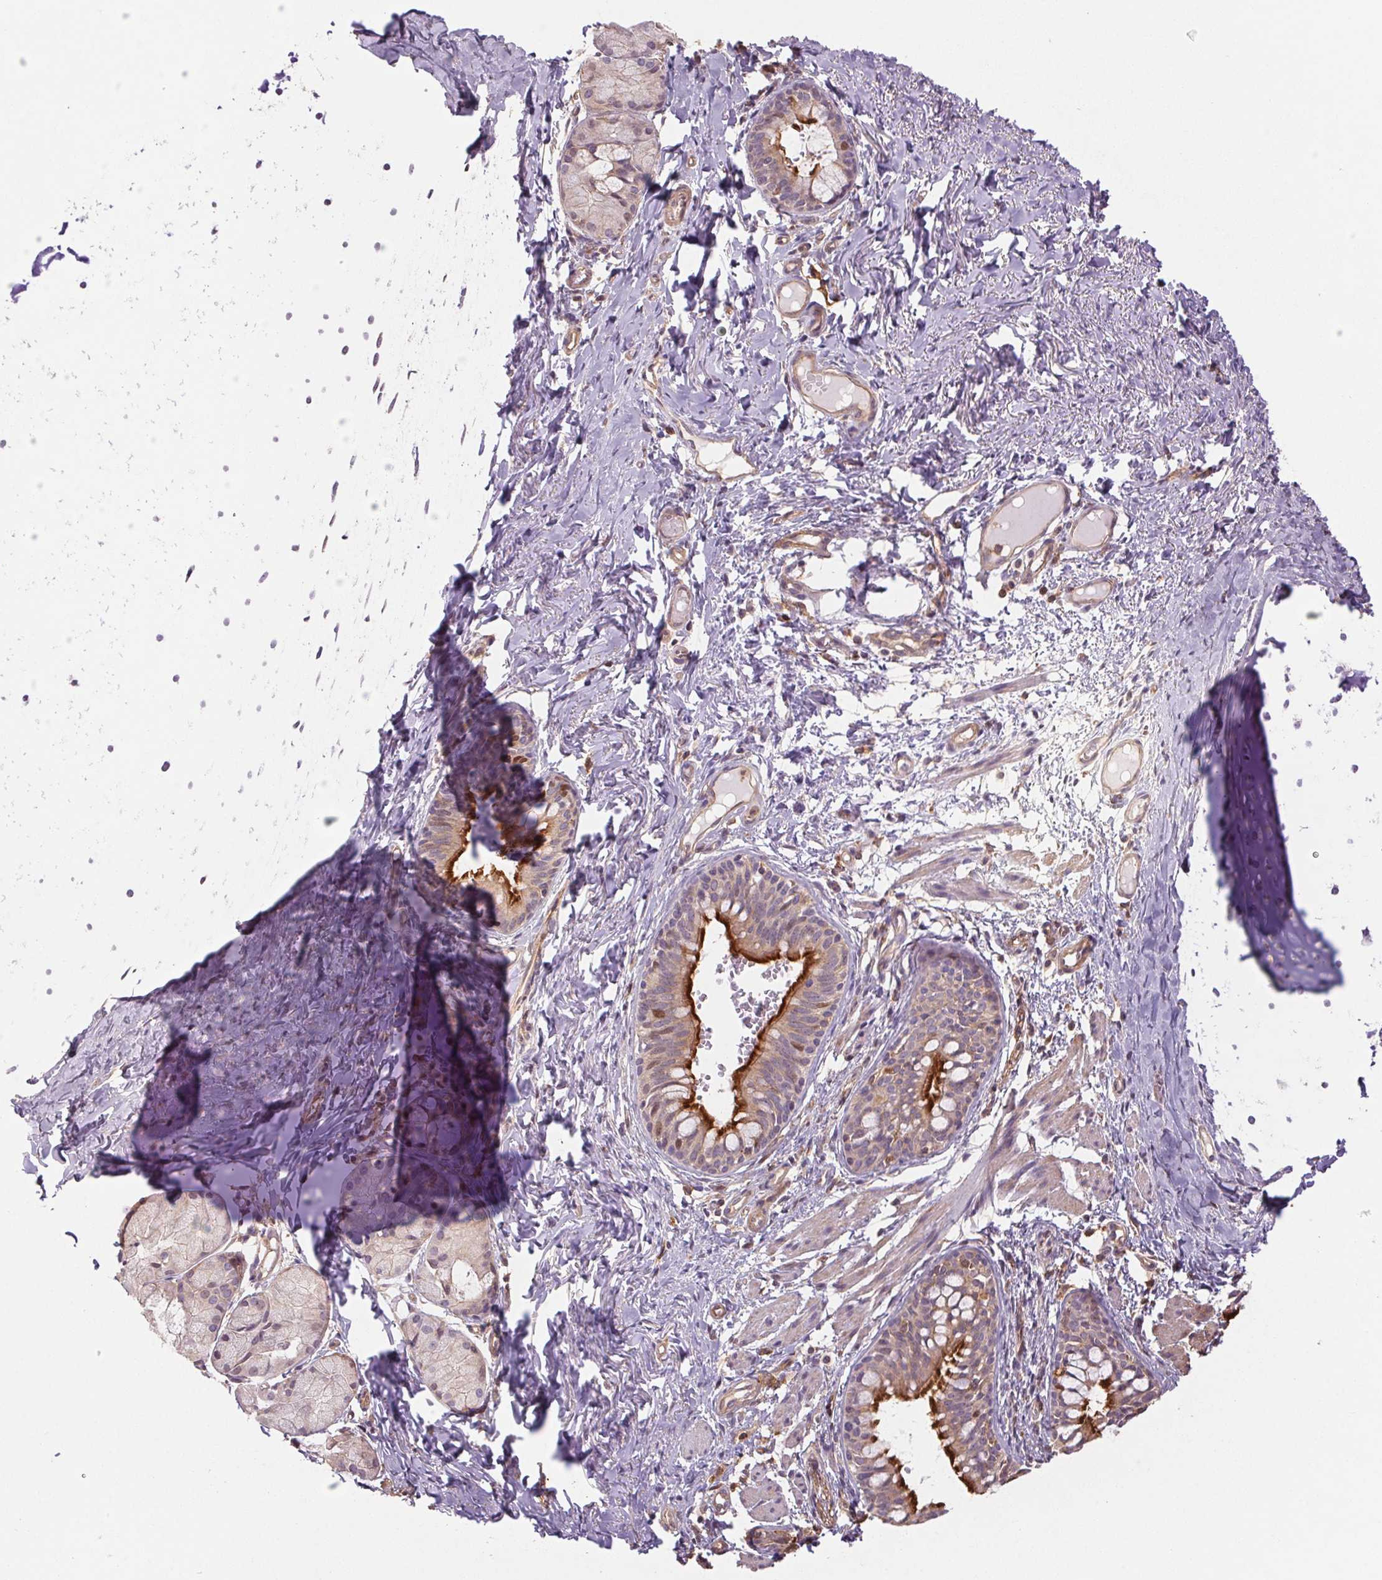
{"staining": {"intensity": "strong", "quantity": ">75%", "location": "cytoplasmic/membranous"}, "tissue": "bronchus", "cell_type": "Respiratory epithelial cells", "image_type": "normal", "snomed": [{"axis": "morphology", "description": "Normal tissue, NOS"}, {"axis": "topography", "description": "Bronchus"}], "caption": "Strong cytoplasmic/membranous protein positivity is appreciated in about >75% of respiratory epithelial cells in bronchus. (Brightfield microscopy of DAB IHC at high magnification).", "gene": "TUBA1A", "patient": {"sex": "male", "age": 1}}